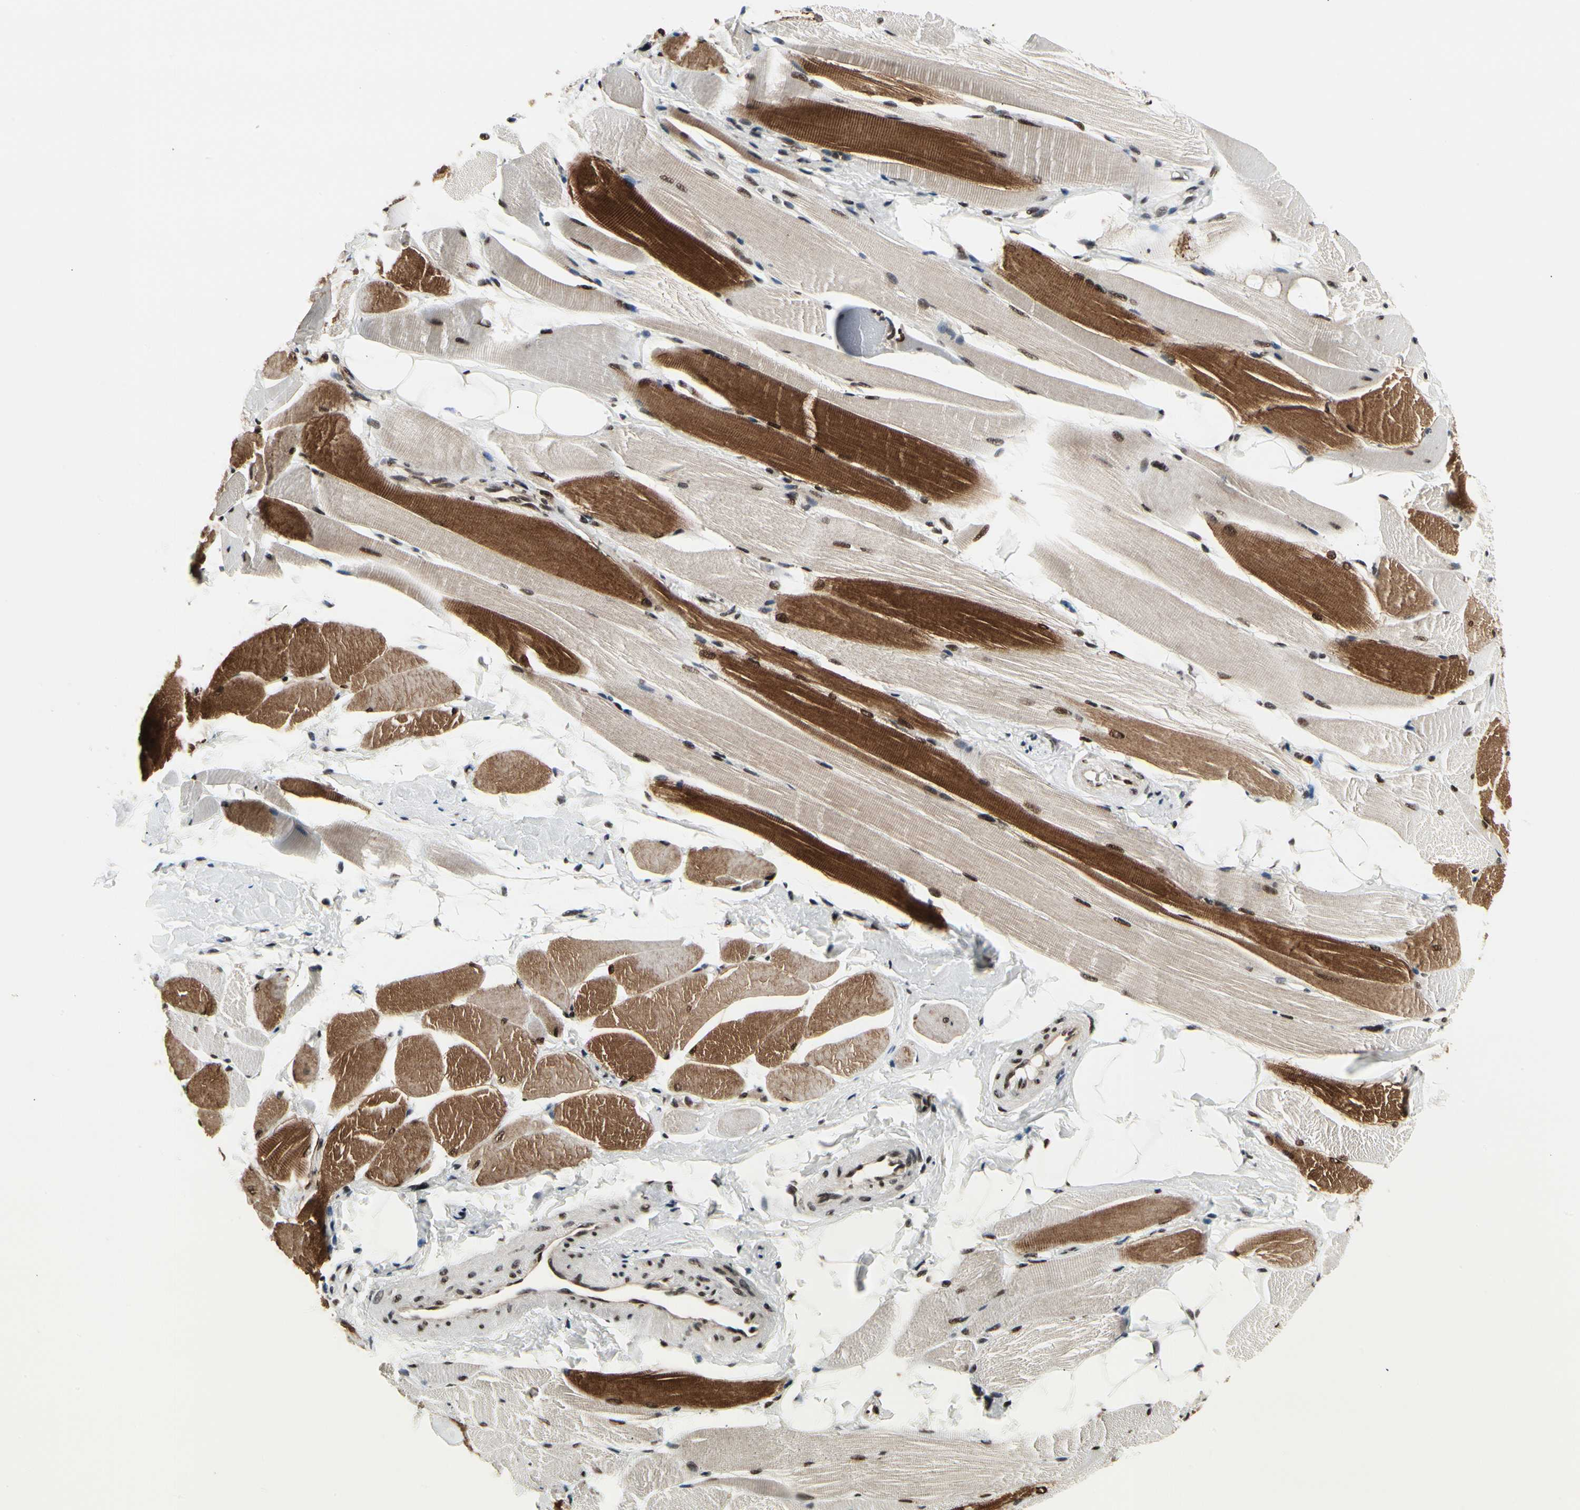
{"staining": {"intensity": "strong", "quantity": "25%-75%", "location": "cytoplasmic/membranous,nuclear"}, "tissue": "skeletal muscle", "cell_type": "Myocytes", "image_type": "normal", "snomed": [{"axis": "morphology", "description": "Normal tissue, NOS"}, {"axis": "topography", "description": "Skeletal muscle"}, {"axis": "topography", "description": "Peripheral nerve tissue"}], "caption": "DAB (3,3'-diaminobenzidine) immunohistochemical staining of benign human skeletal muscle reveals strong cytoplasmic/membranous,nuclear protein staining in about 25%-75% of myocytes.", "gene": "SRSF11", "patient": {"sex": "female", "age": 84}}